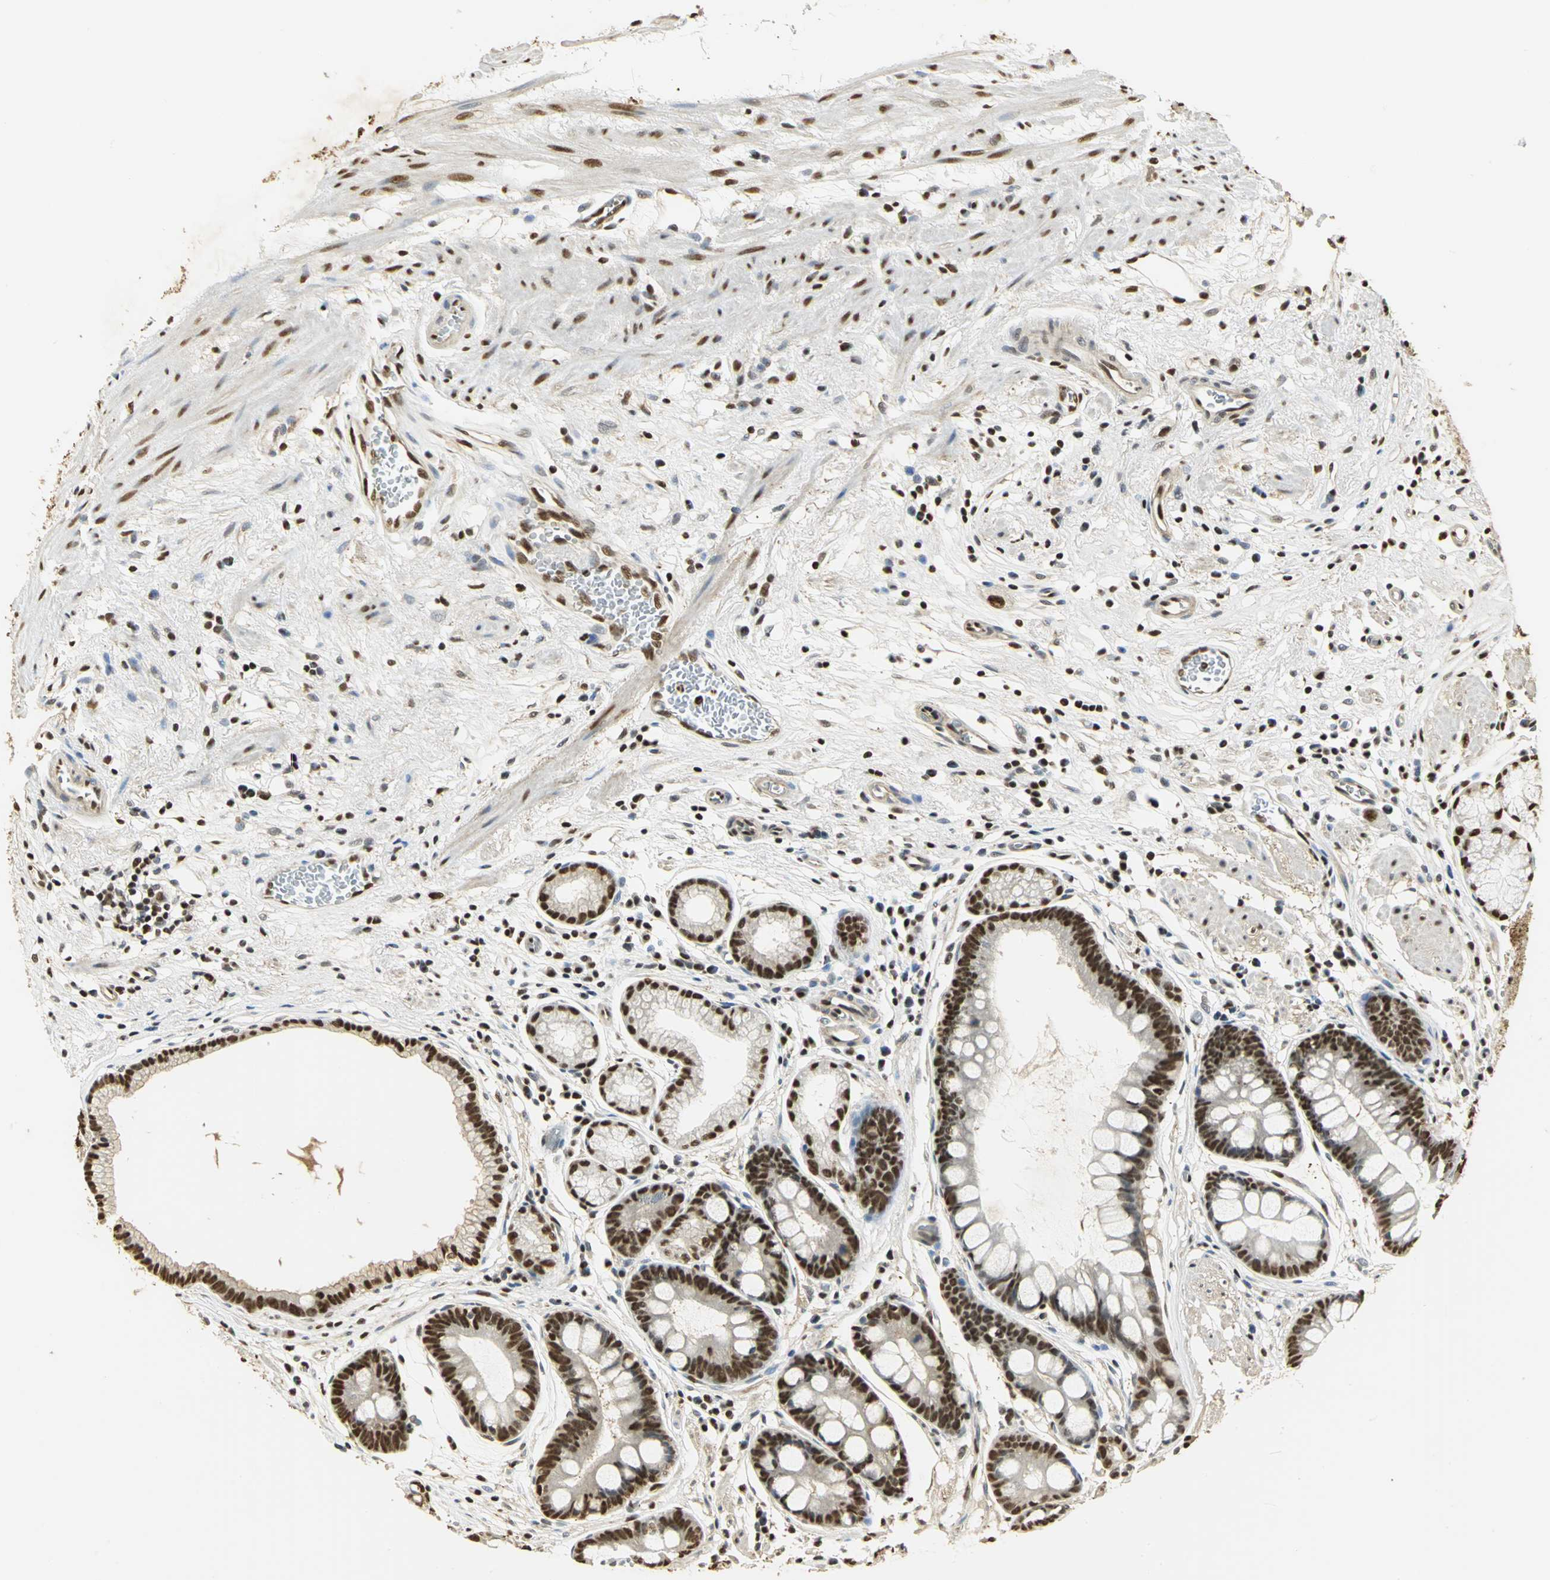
{"staining": {"intensity": "strong", "quantity": ">75%", "location": "cytoplasmic/membranous,nuclear"}, "tissue": "stomach", "cell_type": "Glandular cells", "image_type": "normal", "snomed": [{"axis": "morphology", "description": "Normal tissue, NOS"}, {"axis": "morphology", "description": "Inflammation, NOS"}, {"axis": "topography", "description": "Stomach, lower"}], "caption": "Immunohistochemical staining of unremarkable human stomach demonstrates high levels of strong cytoplasmic/membranous,nuclear expression in about >75% of glandular cells. The staining was performed using DAB (3,3'-diaminobenzidine) to visualize the protein expression in brown, while the nuclei were stained in blue with hematoxylin (Magnification: 20x).", "gene": "SET", "patient": {"sex": "male", "age": 59}}